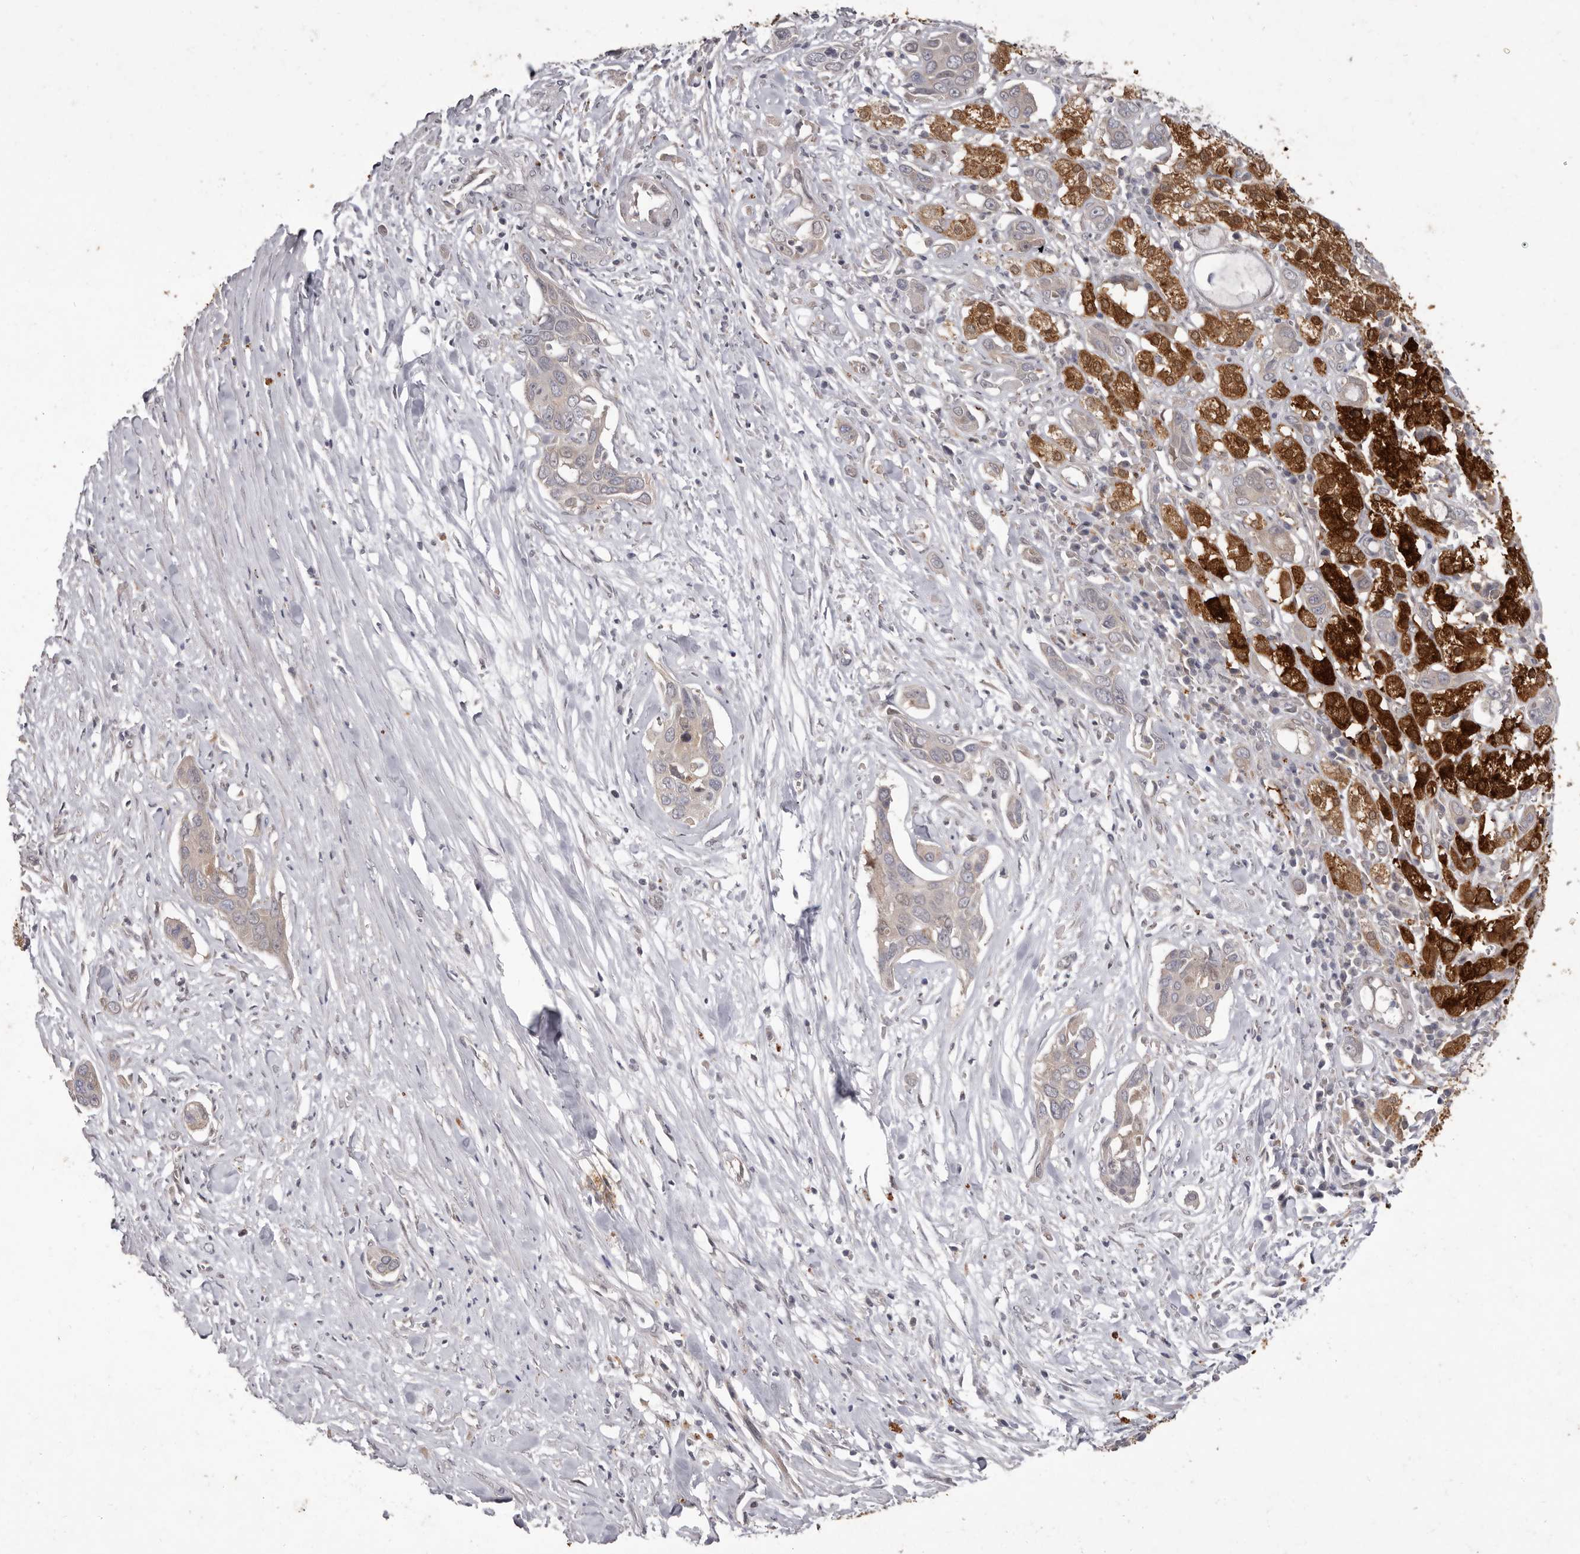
{"staining": {"intensity": "weak", "quantity": "<25%", "location": "cytoplasmic/membranous"}, "tissue": "pancreatic cancer", "cell_type": "Tumor cells", "image_type": "cancer", "snomed": [{"axis": "morphology", "description": "Adenocarcinoma, NOS"}, {"axis": "topography", "description": "Pancreas"}], "caption": "Immunohistochemistry micrograph of human pancreatic adenocarcinoma stained for a protein (brown), which displays no staining in tumor cells.", "gene": "ACLY", "patient": {"sex": "female", "age": 60}}